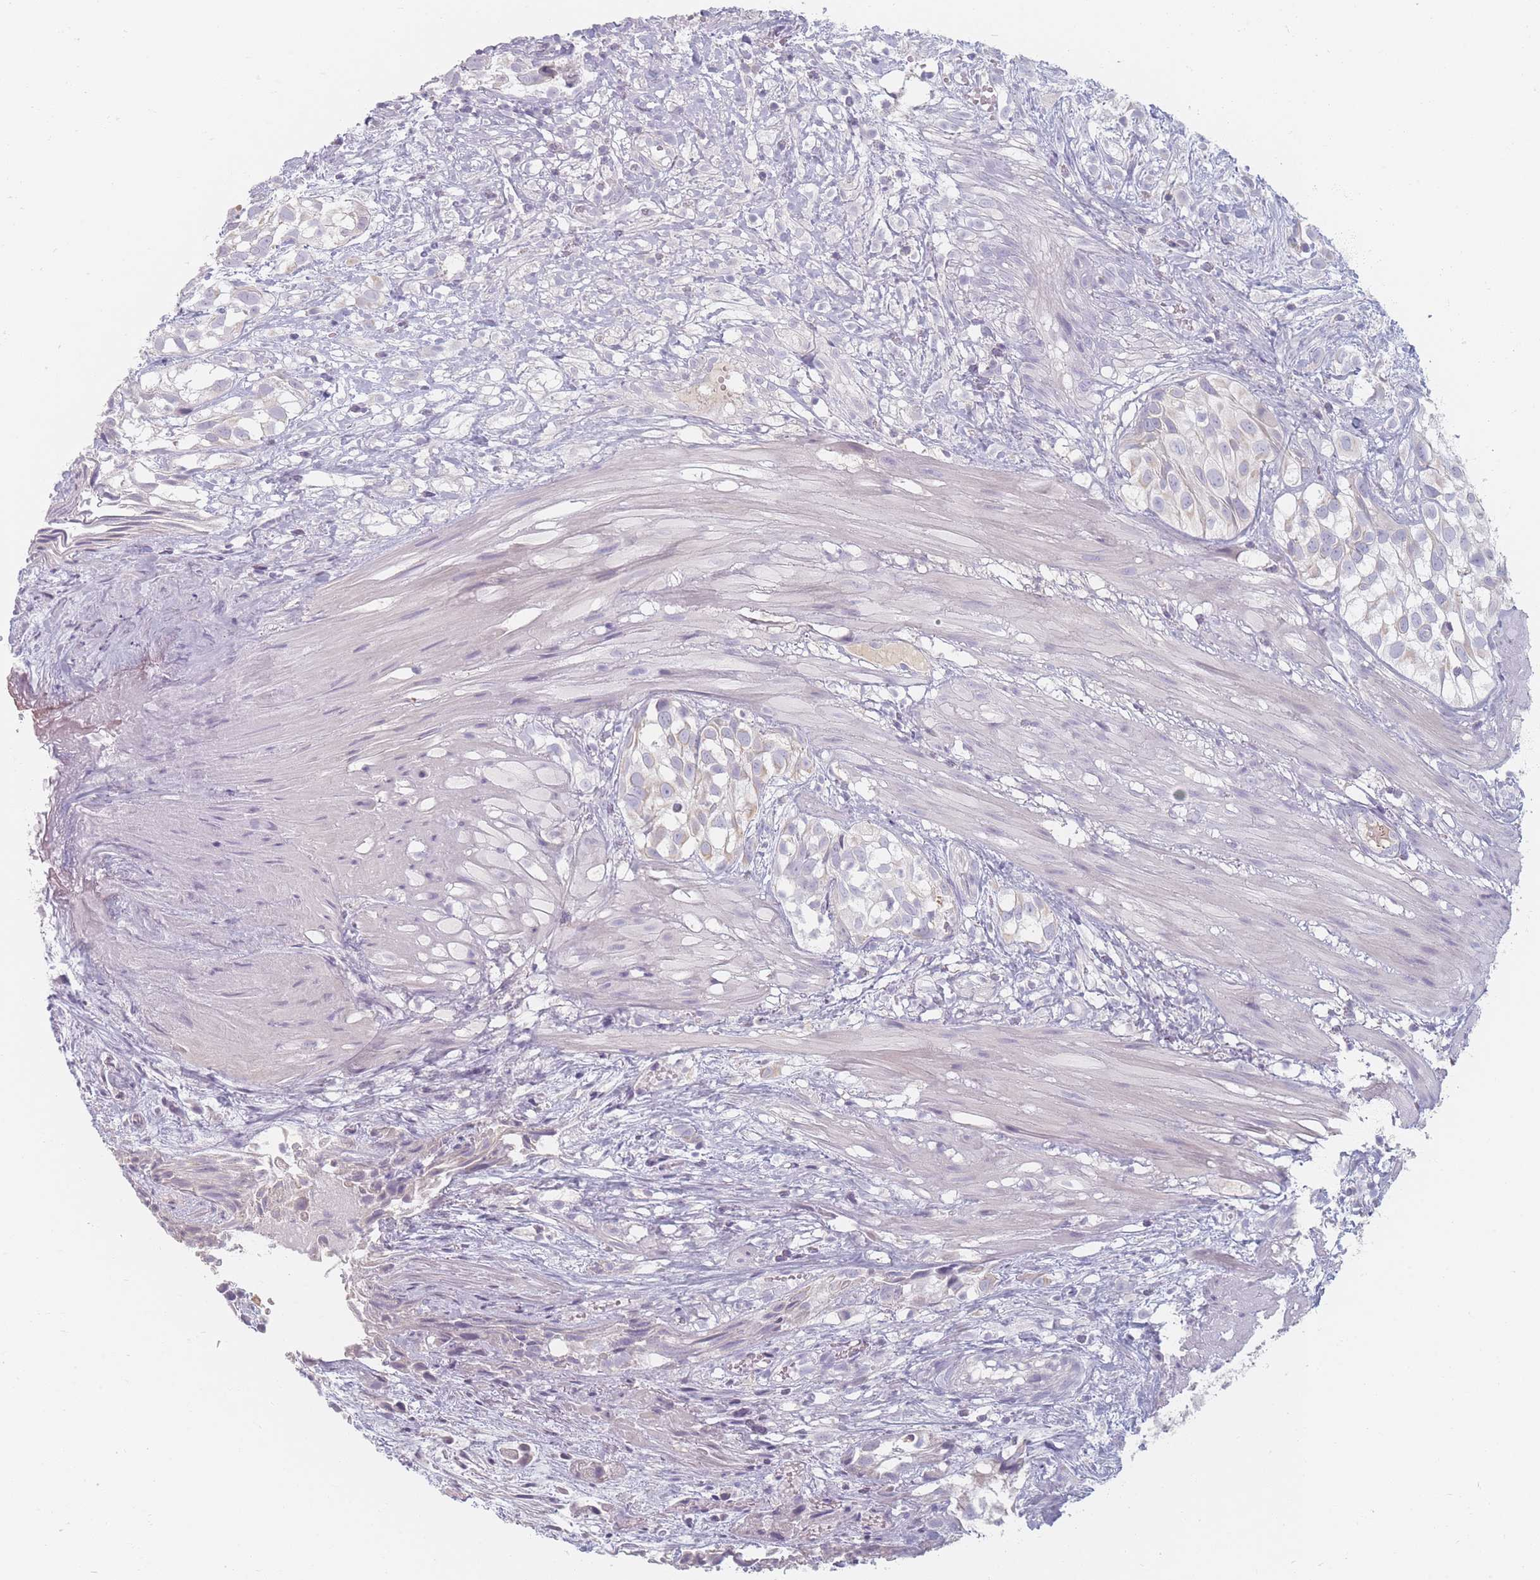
{"staining": {"intensity": "negative", "quantity": "none", "location": "none"}, "tissue": "urothelial cancer", "cell_type": "Tumor cells", "image_type": "cancer", "snomed": [{"axis": "morphology", "description": "Urothelial carcinoma, High grade"}, {"axis": "topography", "description": "Urinary bladder"}], "caption": "DAB (3,3'-diaminobenzidine) immunohistochemical staining of human high-grade urothelial carcinoma reveals no significant positivity in tumor cells. (Immunohistochemistry (ihc), brightfield microscopy, high magnification).", "gene": "HELZ2", "patient": {"sex": "male", "age": 56}}